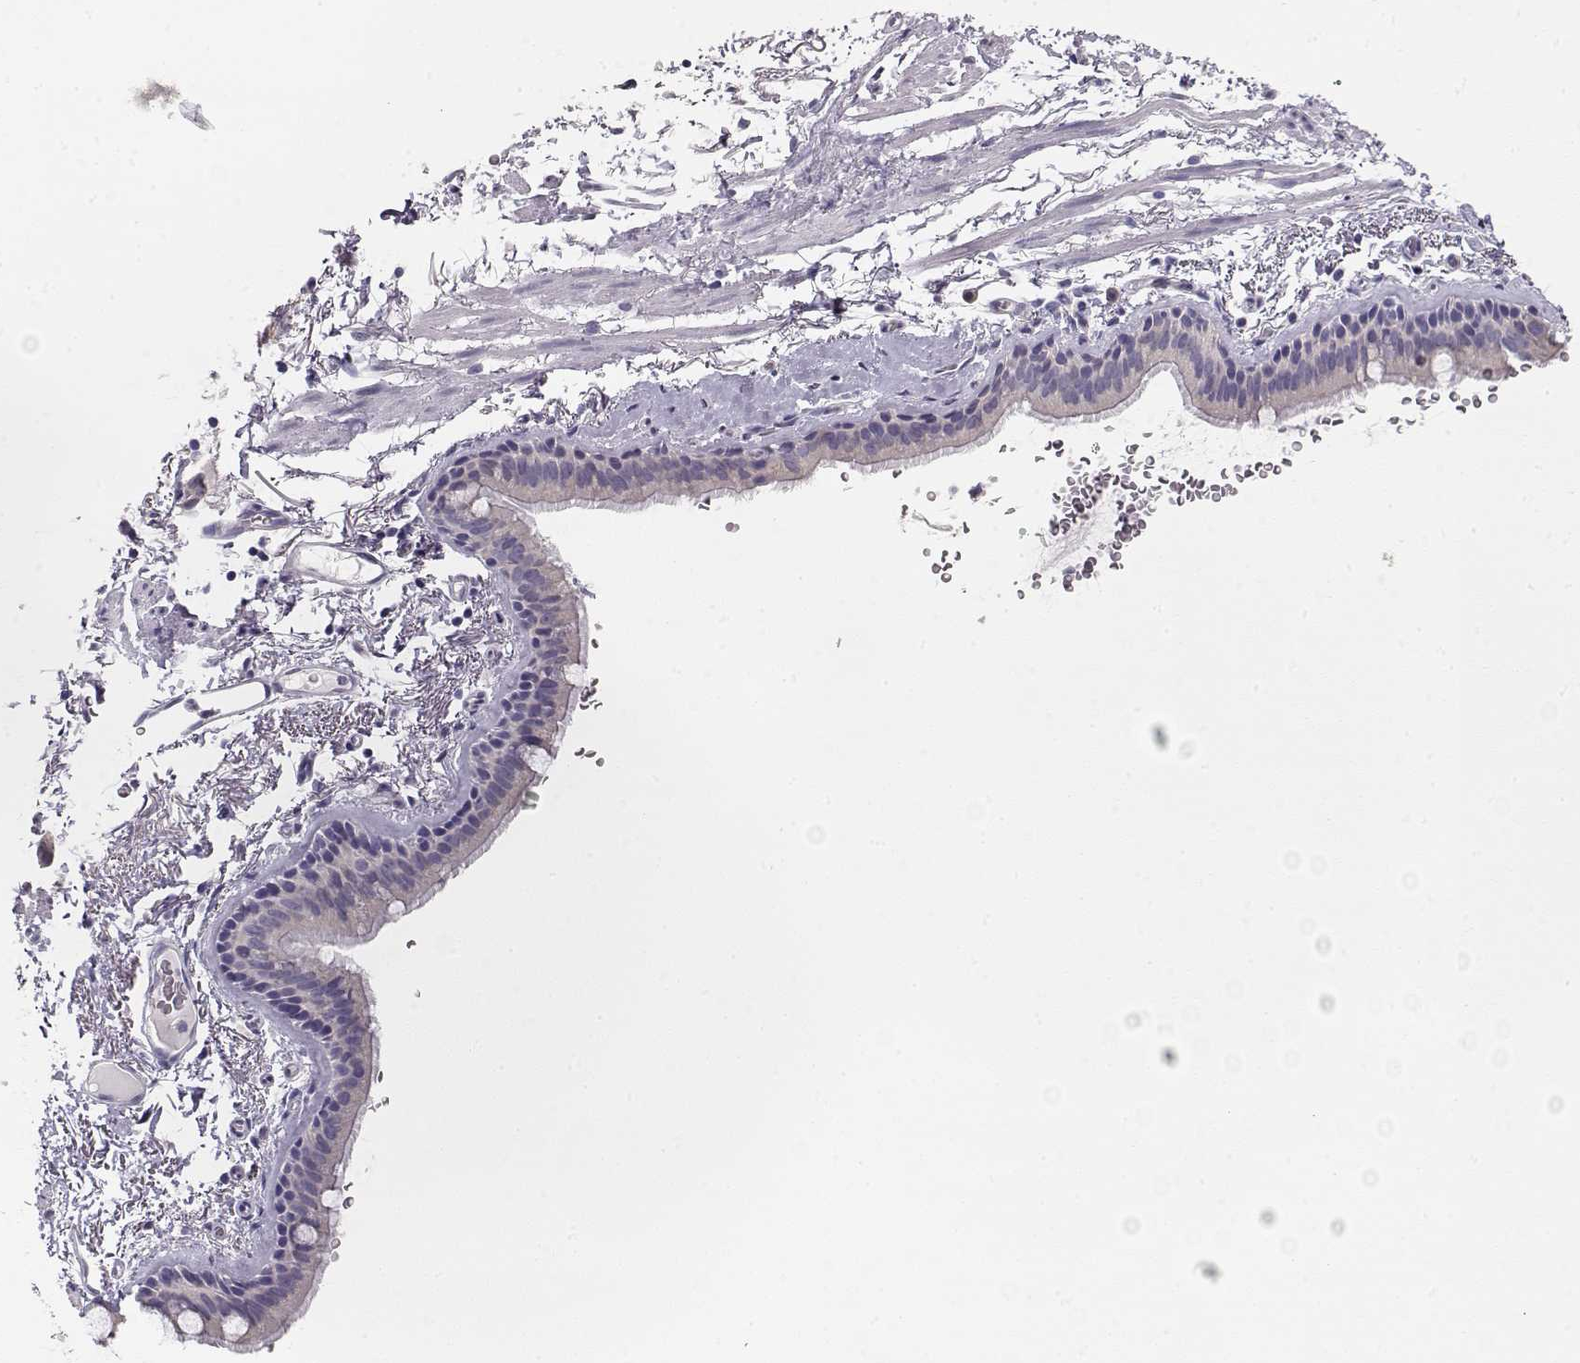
{"staining": {"intensity": "weak", "quantity": "<25%", "location": "cytoplasmic/membranous"}, "tissue": "bronchus", "cell_type": "Respiratory epithelial cells", "image_type": "normal", "snomed": [{"axis": "morphology", "description": "Normal tissue, NOS"}, {"axis": "topography", "description": "Lymph node"}, {"axis": "topography", "description": "Bronchus"}], "caption": "Immunohistochemistry (IHC) of unremarkable human bronchus reveals no staining in respiratory epithelial cells. Nuclei are stained in blue.", "gene": "GLIPR1L2", "patient": {"sex": "female", "age": 70}}